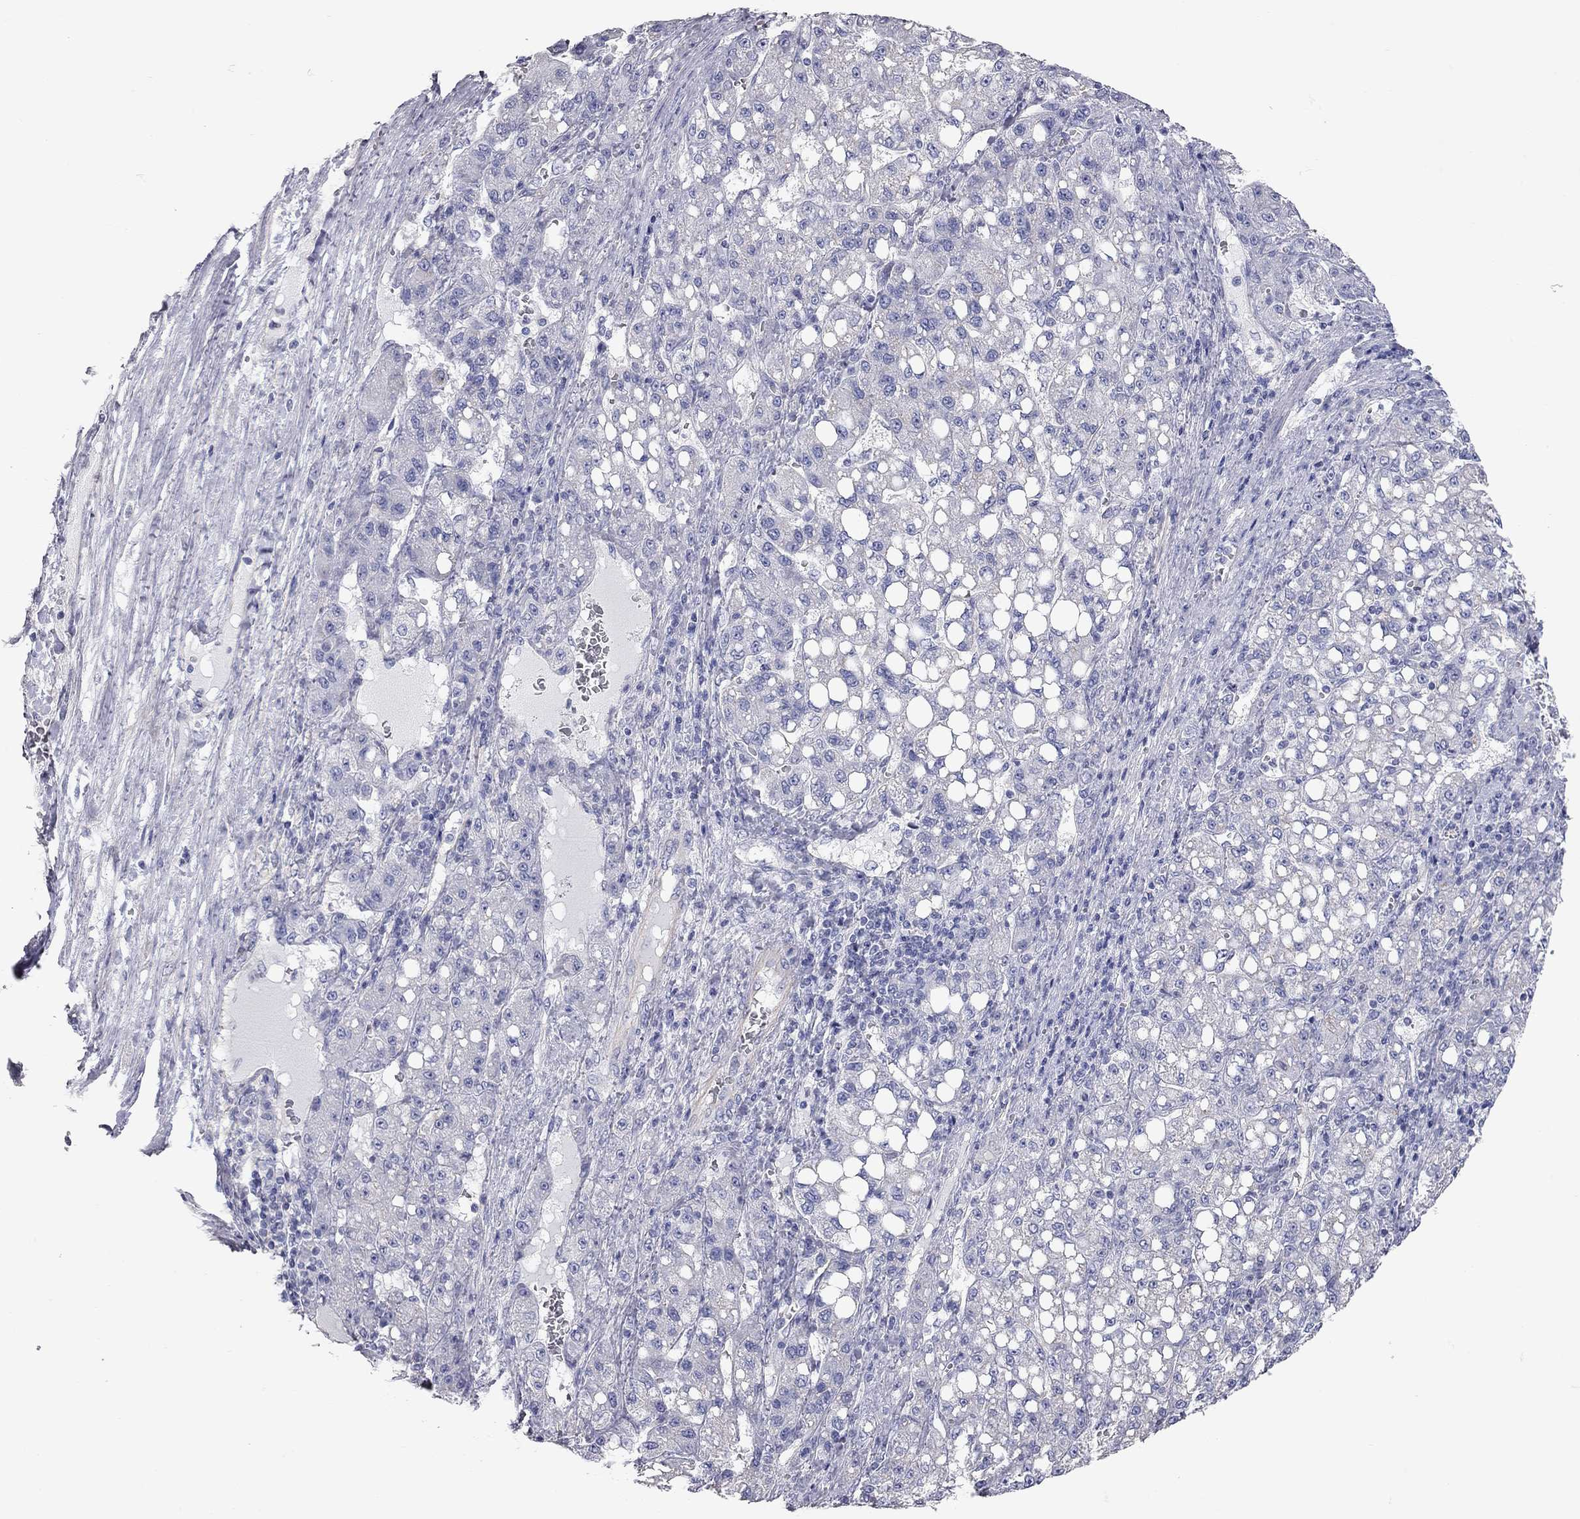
{"staining": {"intensity": "negative", "quantity": "none", "location": "none"}, "tissue": "liver cancer", "cell_type": "Tumor cells", "image_type": "cancer", "snomed": [{"axis": "morphology", "description": "Carcinoma, Hepatocellular, NOS"}, {"axis": "topography", "description": "Liver"}], "caption": "A photomicrograph of human liver cancer is negative for staining in tumor cells.", "gene": "C10orf90", "patient": {"sex": "female", "age": 65}}